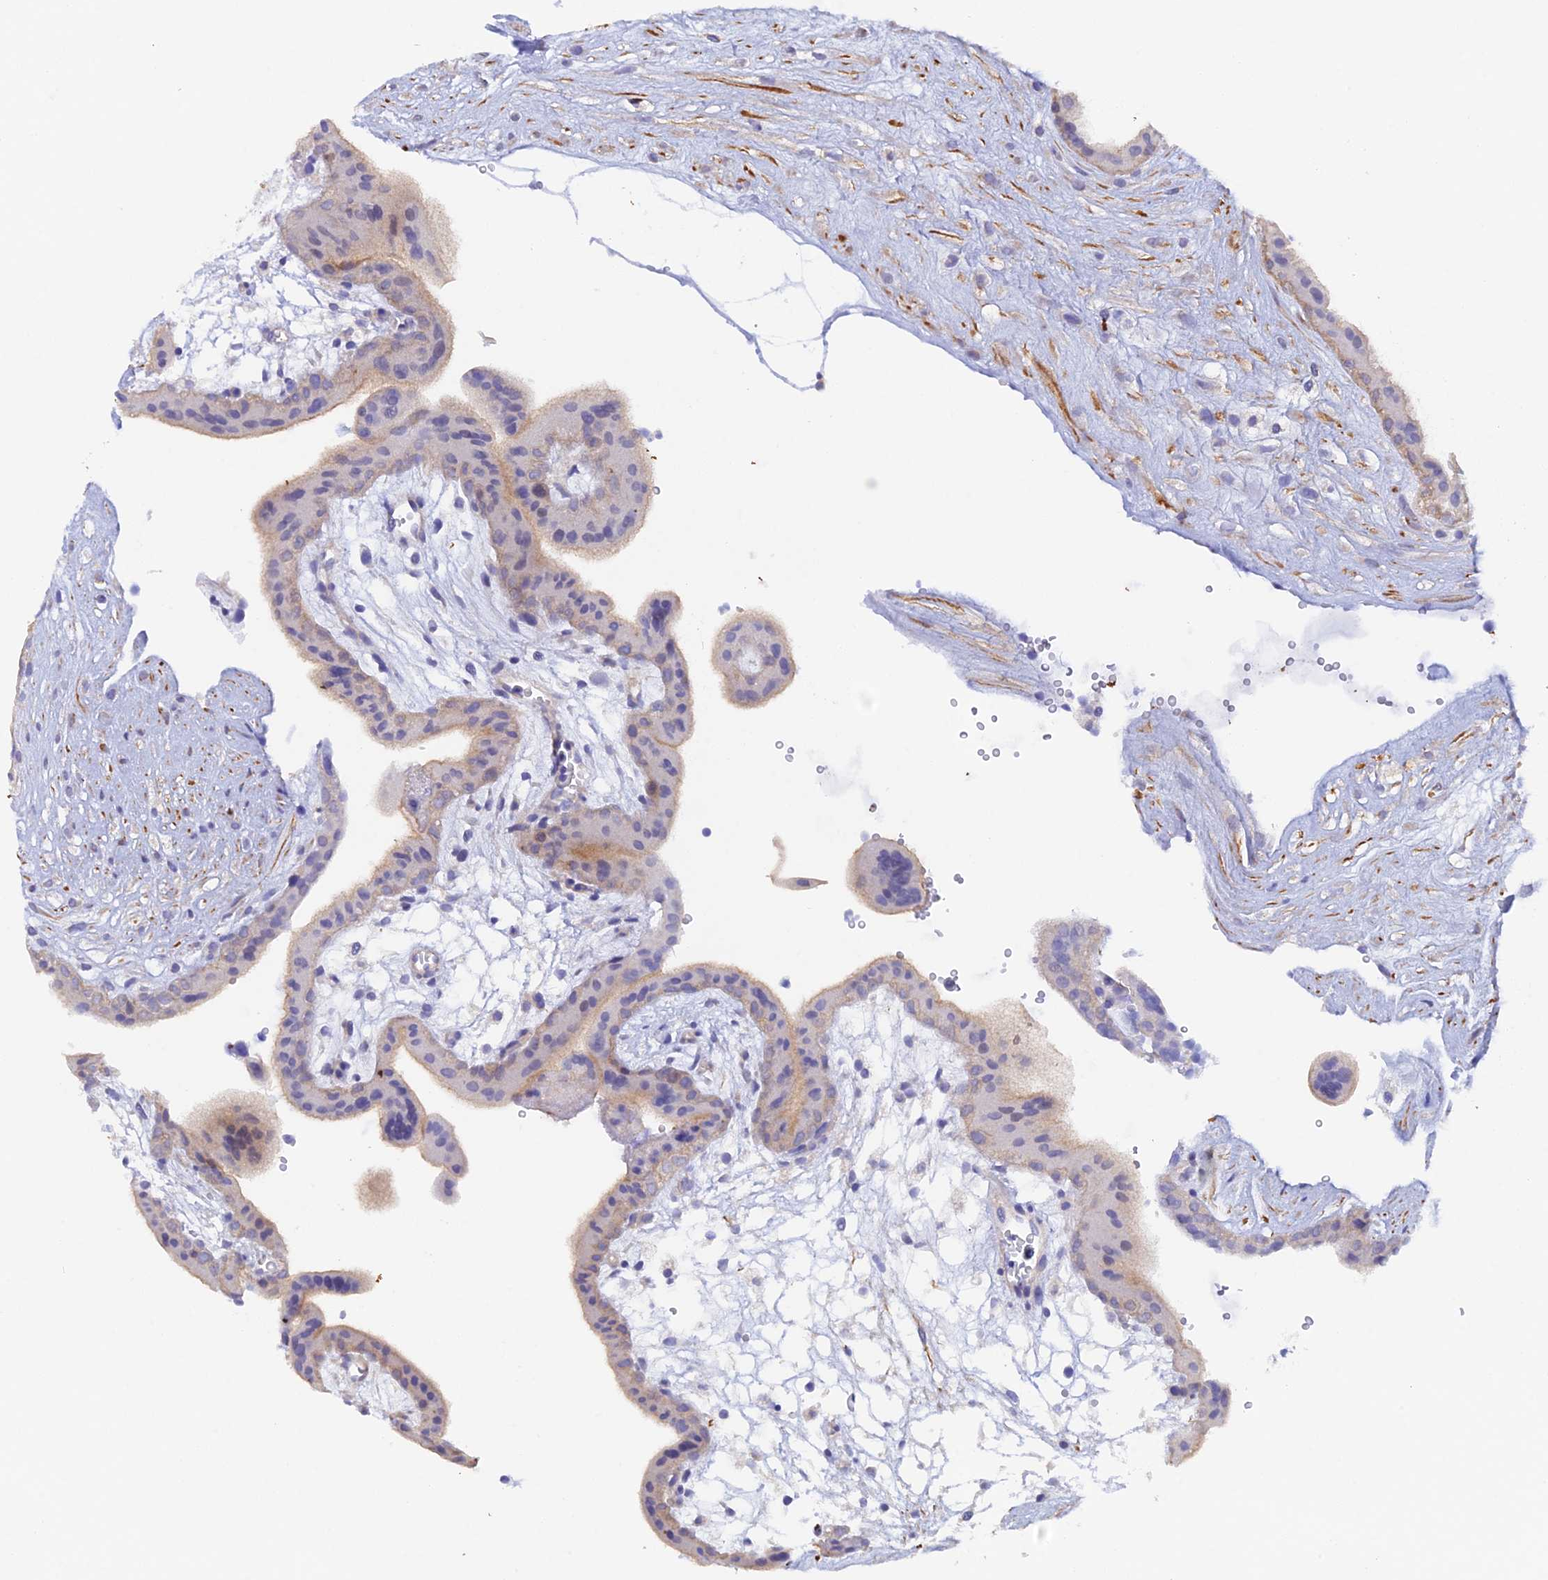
{"staining": {"intensity": "weak", "quantity": "<25%", "location": "cytoplasmic/membranous"}, "tissue": "placenta", "cell_type": "Trophoblastic cells", "image_type": "normal", "snomed": [{"axis": "morphology", "description": "Normal tissue, NOS"}, {"axis": "topography", "description": "Placenta"}], "caption": "High power microscopy image of an immunohistochemistry (IHC) histopathology image of benign placenta, revealing no significant staining in trophoblastic cells.", "gene": "FZR1", "patient": {"sex": "female", "age": 18}}